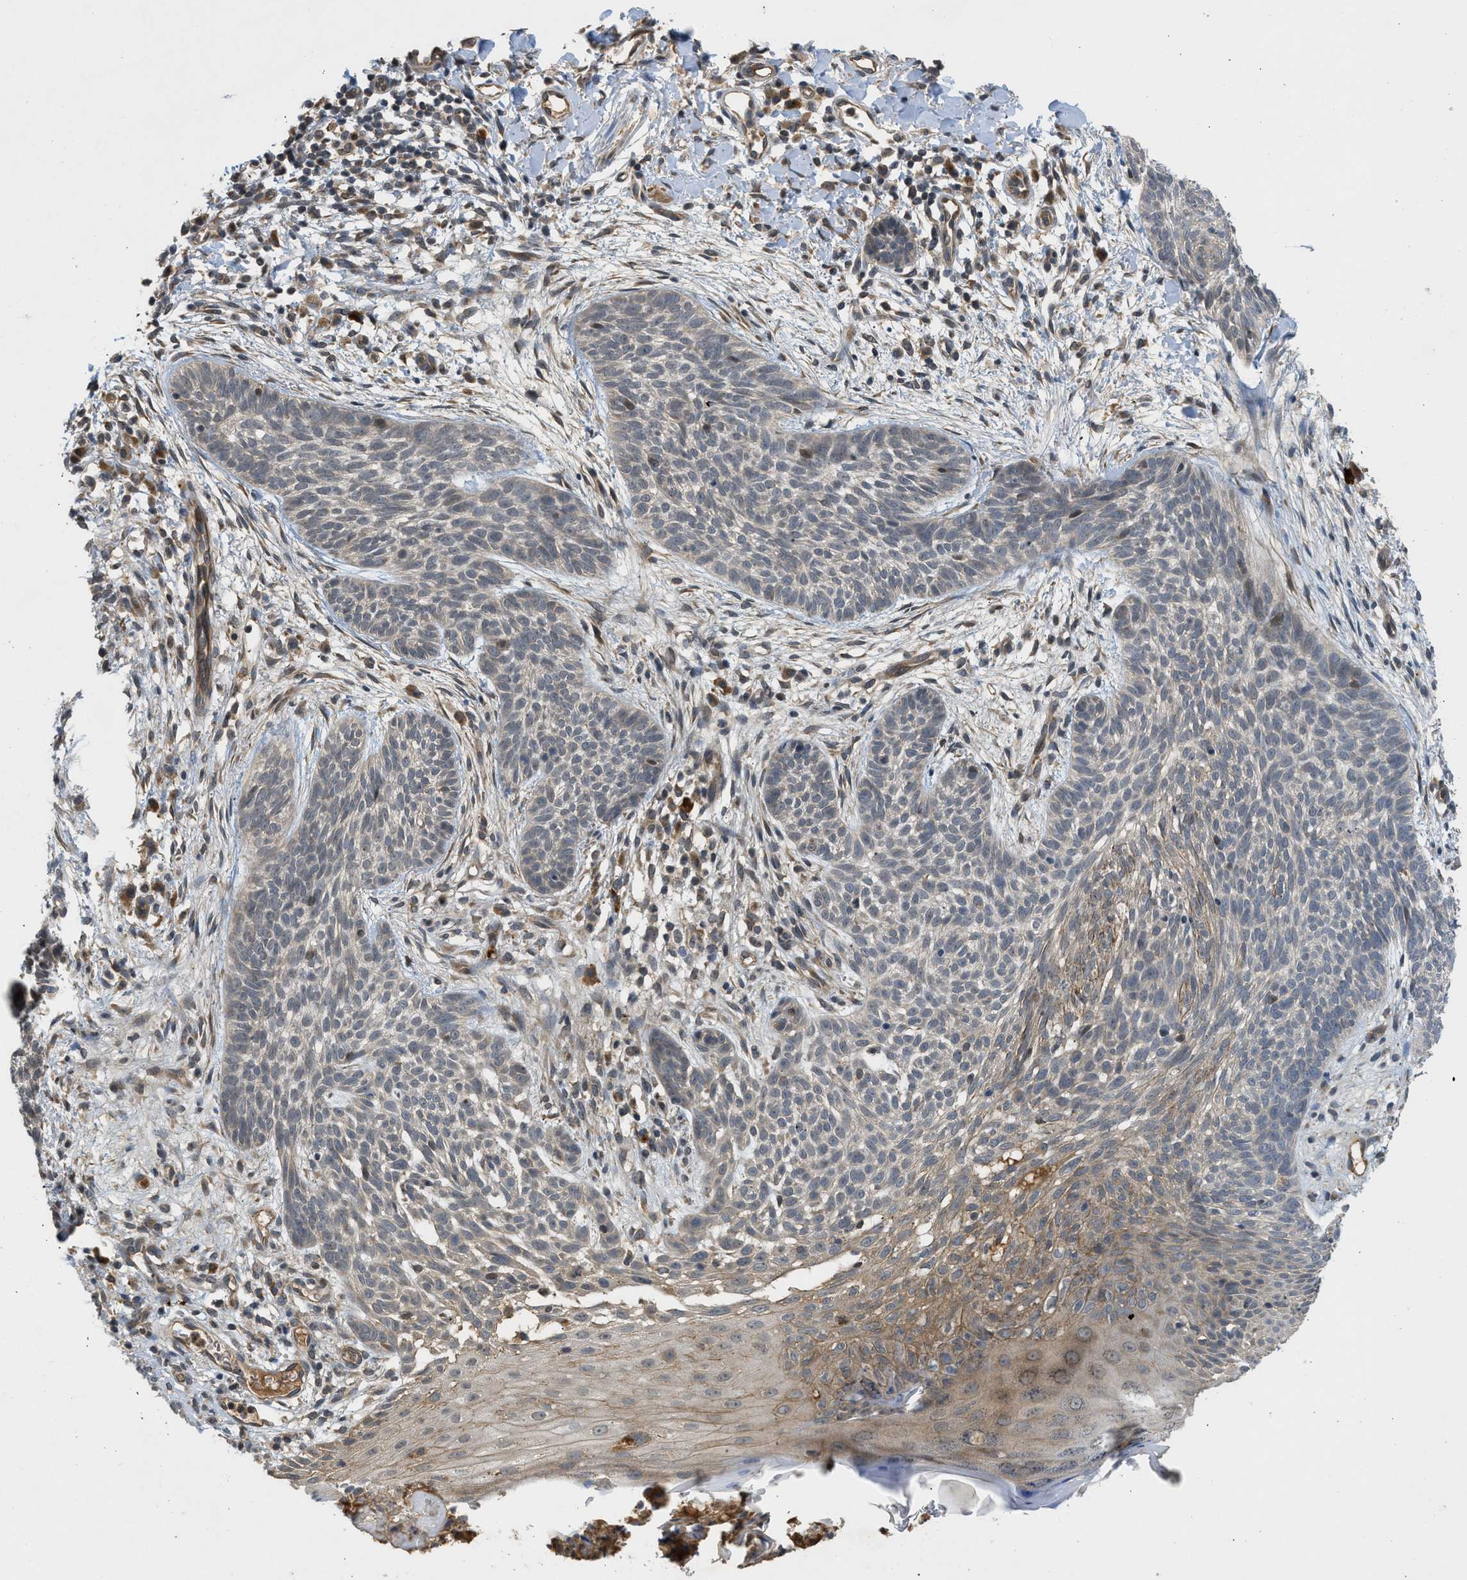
{"staining": {"intensity": "weak", "quantity": "<25%", "location": "cytoplasmic/membranous"}, "tissue": "skin cancer", "cell_type": "Tumor cells", "image_type": "cancer", "snomed": [{"axis": "morphology", "description": "Basal cell carcinoma"}, {"axis": "topography", "description": "Skin"}], "caption": "High magnification brightfield microscopy of skin basal cell carcinoma stained with DAB (brown) and counterstained with hematoxylin (blue): tumor cells show no significant expression.", "gene": "ADCY8", "patient": {"sex": "female", "age": 59}}